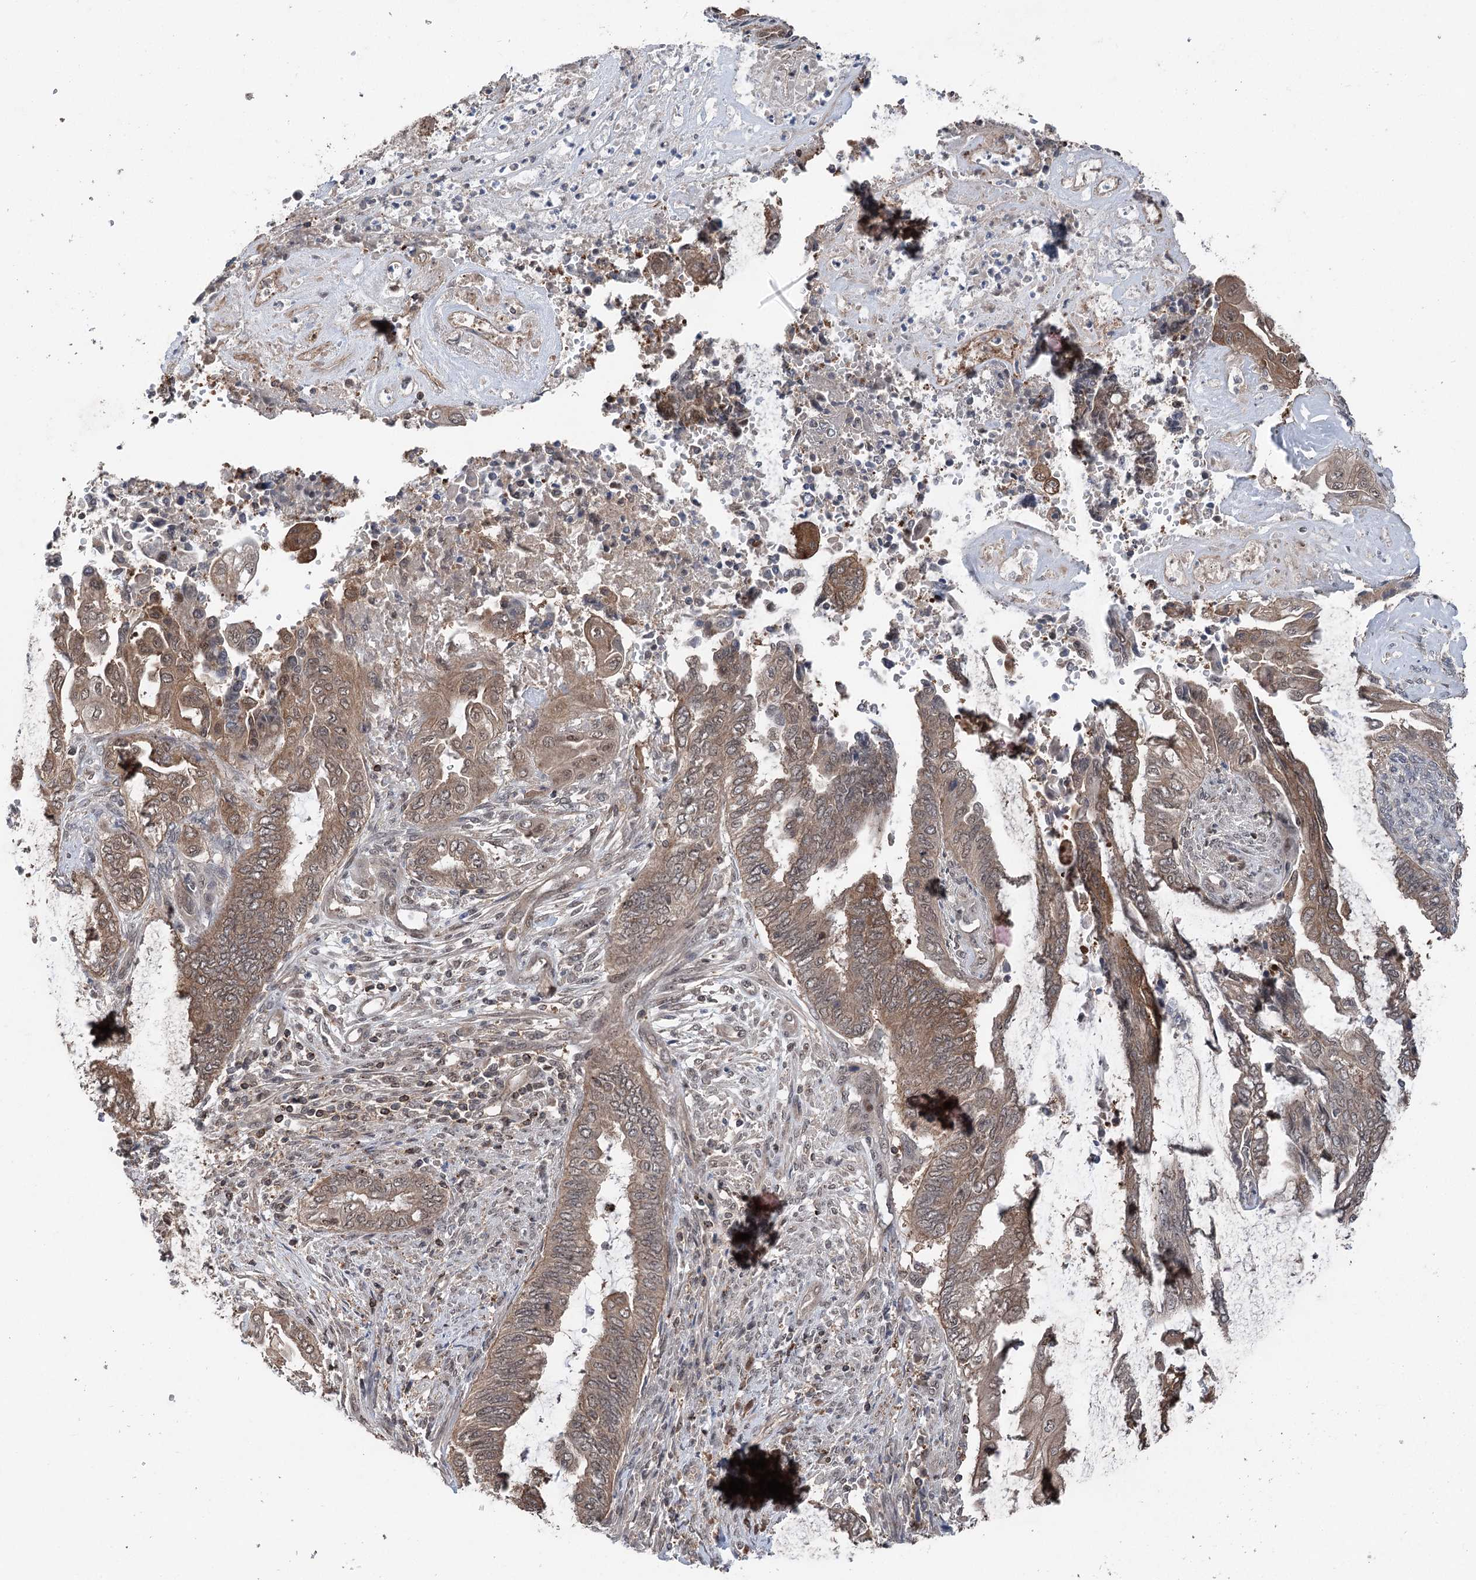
{"staining": {"intensity": "moderate", "quantity": ">75%", "location": "cytoplasmic/membranous,nuclear"}, "tissue": "endometrial cancer", "cell_type": "Tumor cells", "image_type": "cancer", "snomed": [{"axis": "morphology", "description": "Adenocarcinoma, NOS"}, {"axis": "topography", "description": "Uterus"}, {"axis": "topography", "description": "Endometrium"}], "caption": "The immunohistochemical stain shows moderate cytoplasmic/membranous and nuclear staining in tumor cells of endometrial cancer tissue.", "gene": "CCSER2", "patient": {"sex": "female", "age": 70}}